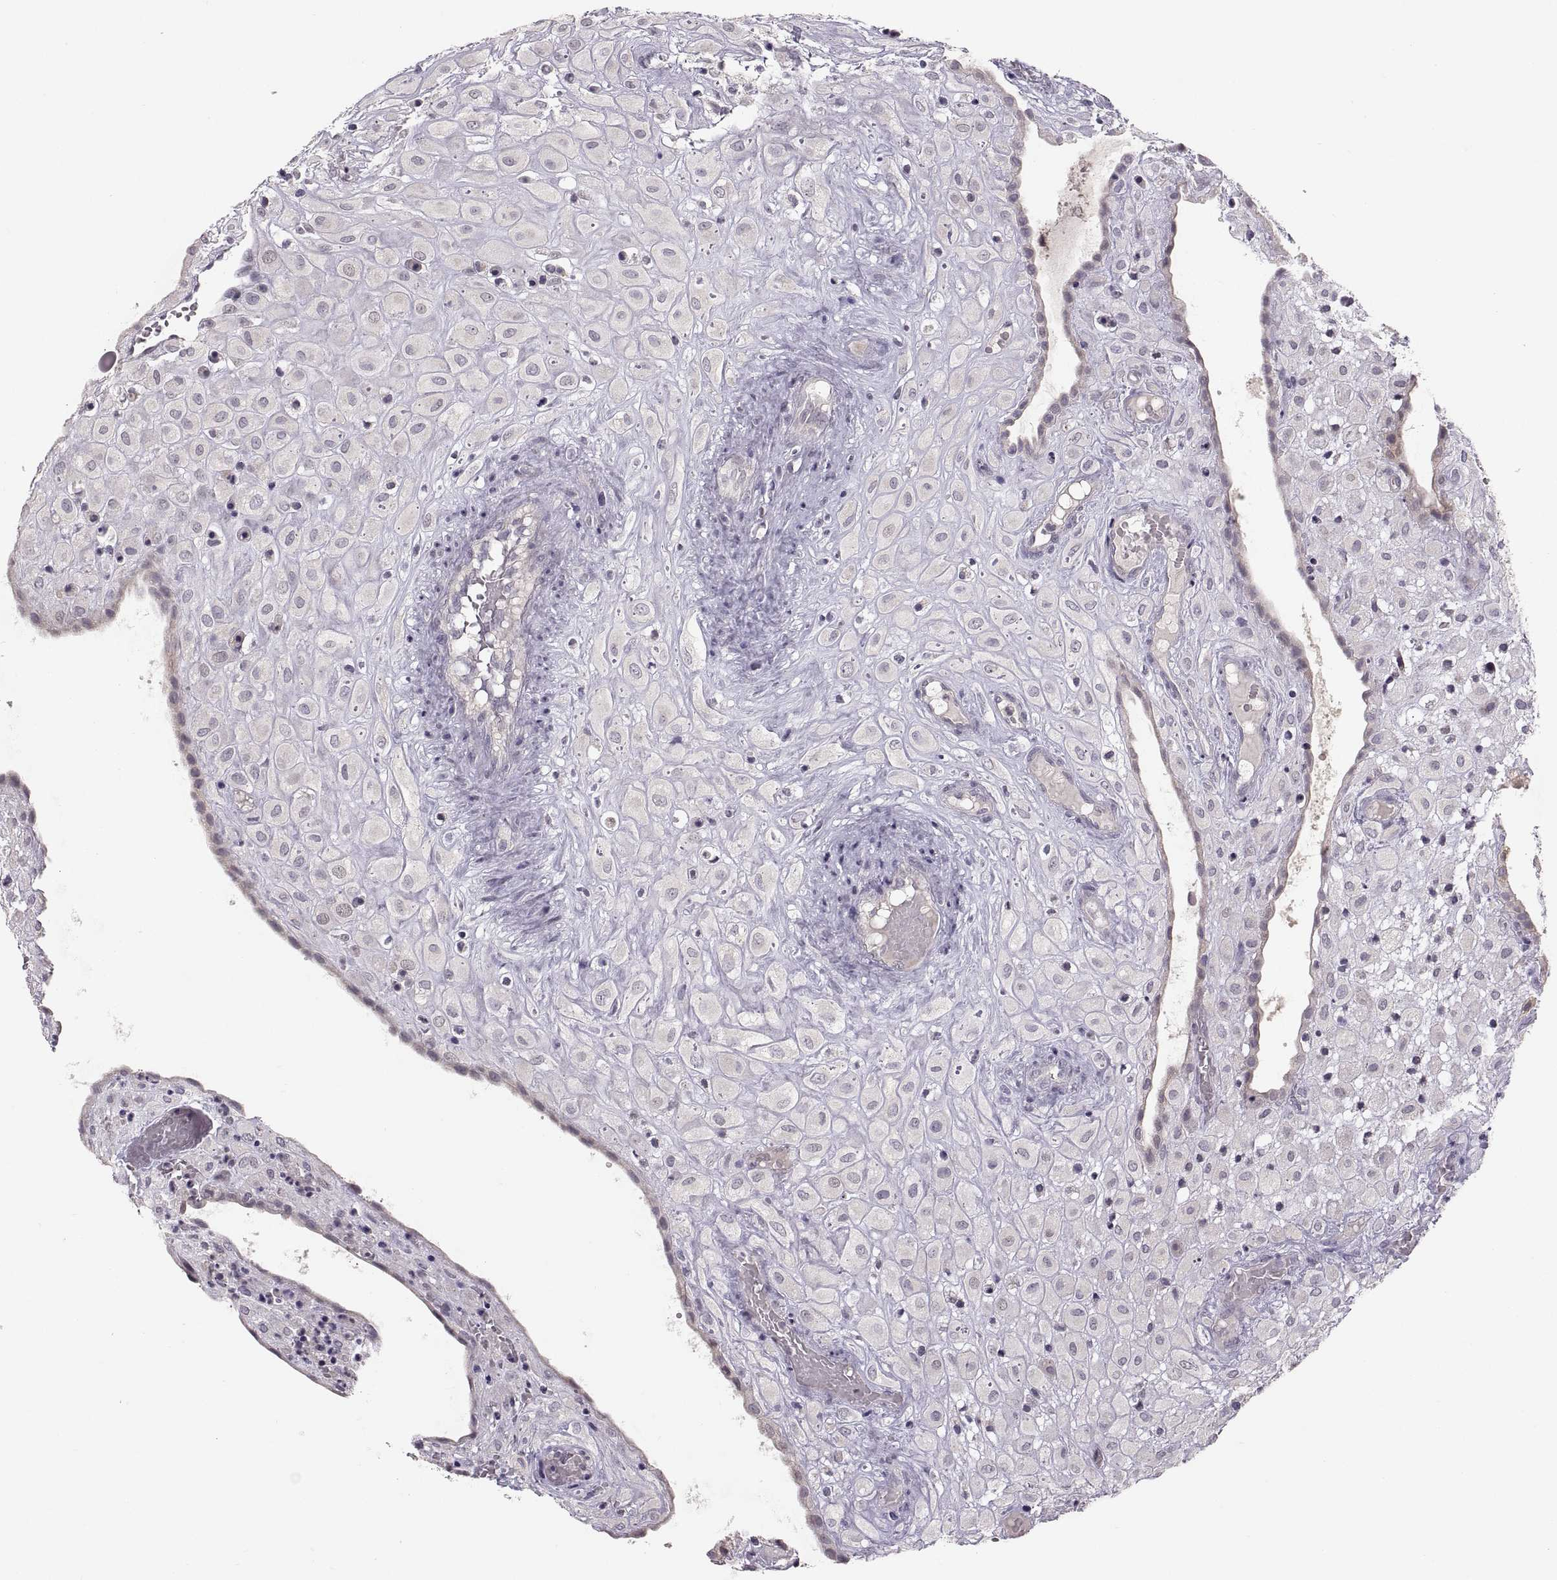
{"staining": {"intensity": "negative", "quantity": "none", "location": "none"}, "tissue": "placenta", "cell_type": "Decidual cells", "image_type": "normal", "snomed": [{"axis": "morphology", "description": "Normal tissue, NOS"}, {"axis": "topography", "description": "Placenta"}], "caption": "Decidual cells are negative for protein expression in benign human placenta. (DAB IHC visualized using brightfield microscopy, high magnification).", "gene": "HMGCR", "patient": {"sex": "female", "age": 24}}